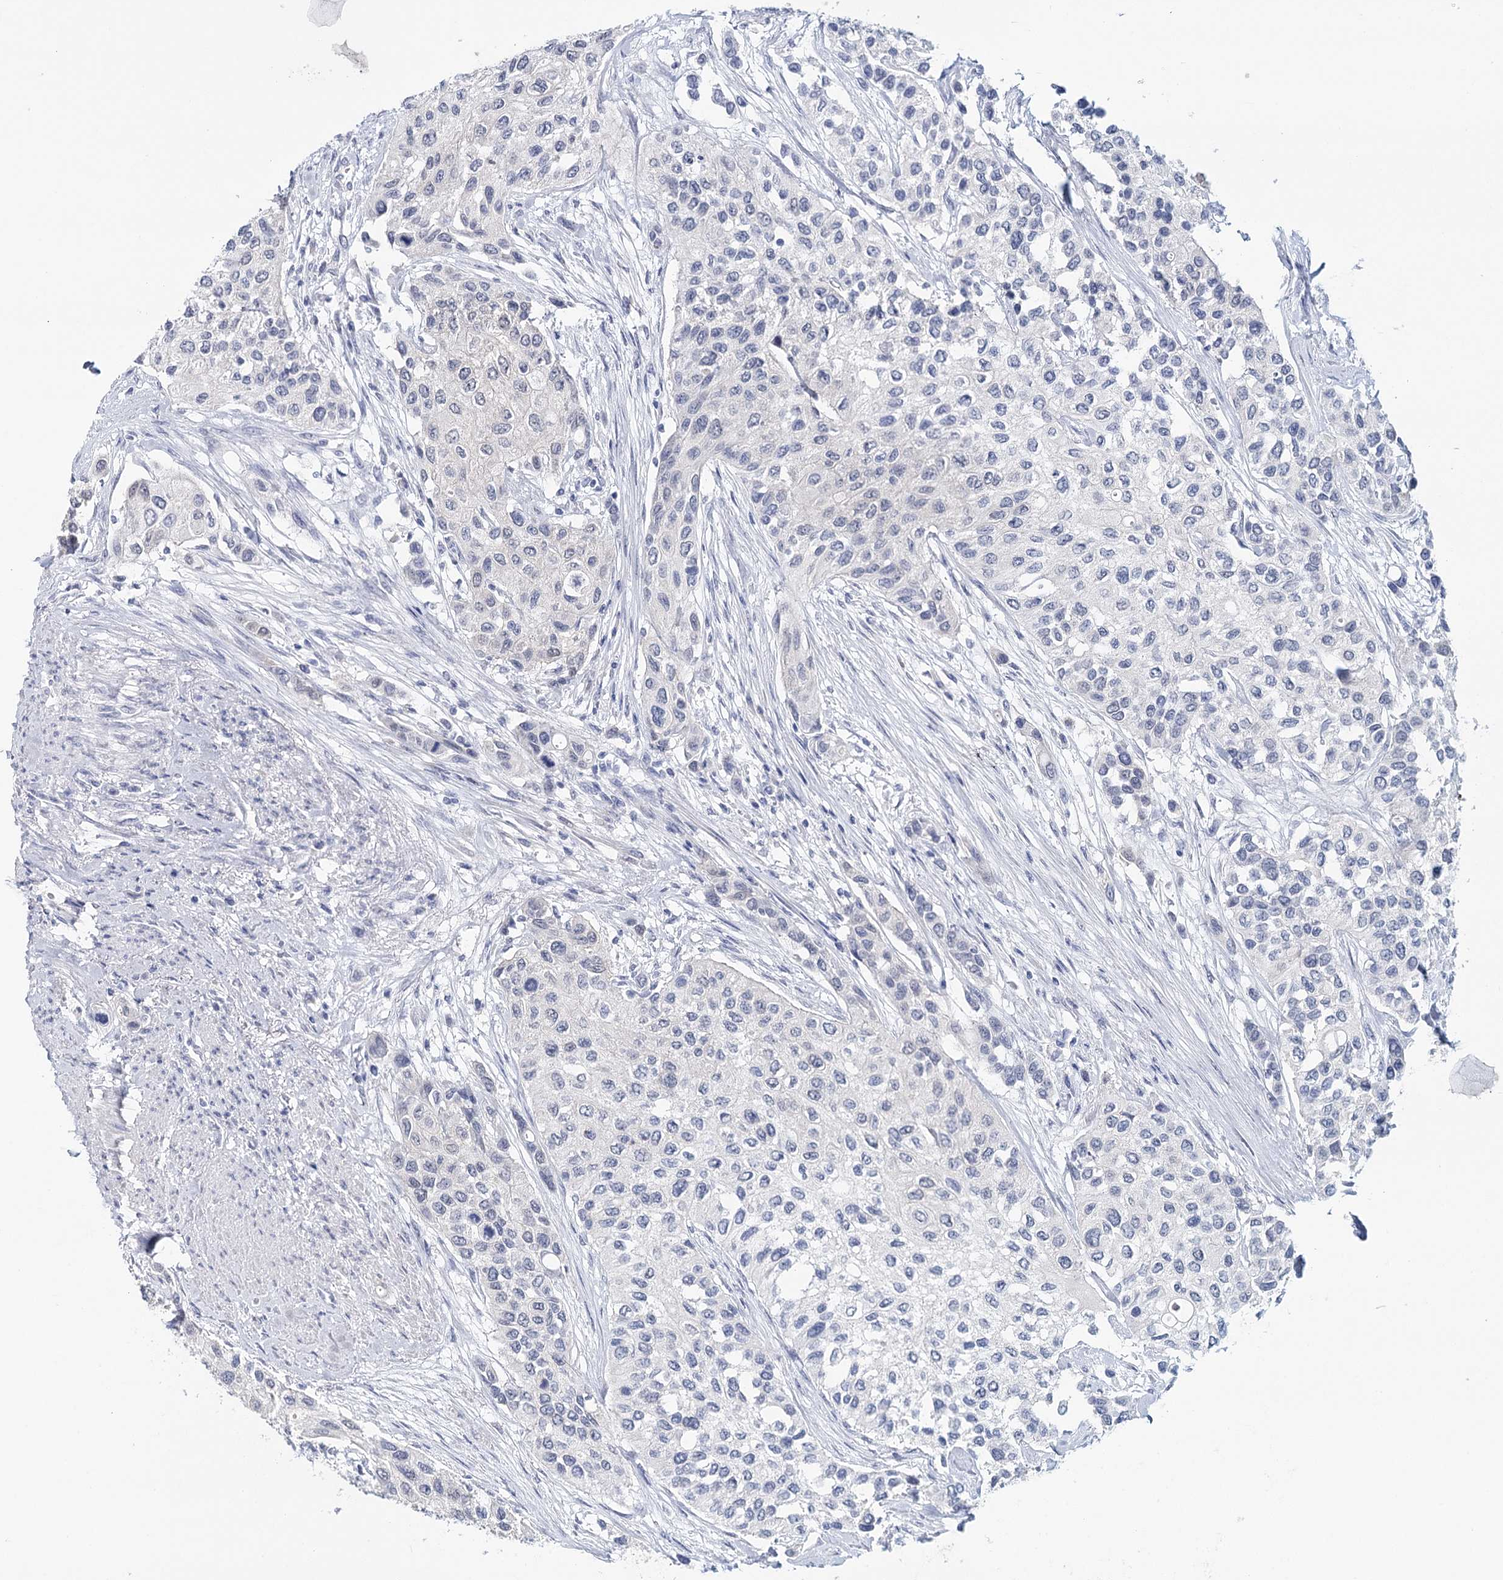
{"staining": {"intensity": "negative", "quantity": "none", "location": "none"}, "tissue": "urothelial cancer", "cell_type": "Tumor cells", "image_type": "cancer", "snomed": [{"axis": "morphology", "description": "Normal tissue, NOS"}, {"axis": "morphology", "description": "Urothelial carcinoma, High grade"}, {"axis": "topography", "description": "Vascular tissue"}, {"axis": "topography", "description": "Urinary bladder"}], "caption": "A high-resolution image shows immunohistochemistry (IHC) staining of urothelial cancer, which demonstrates no significant expression in tumor cells.", "gene": "HSPA4L", "patient": {"sex": "female", "age": 56}}